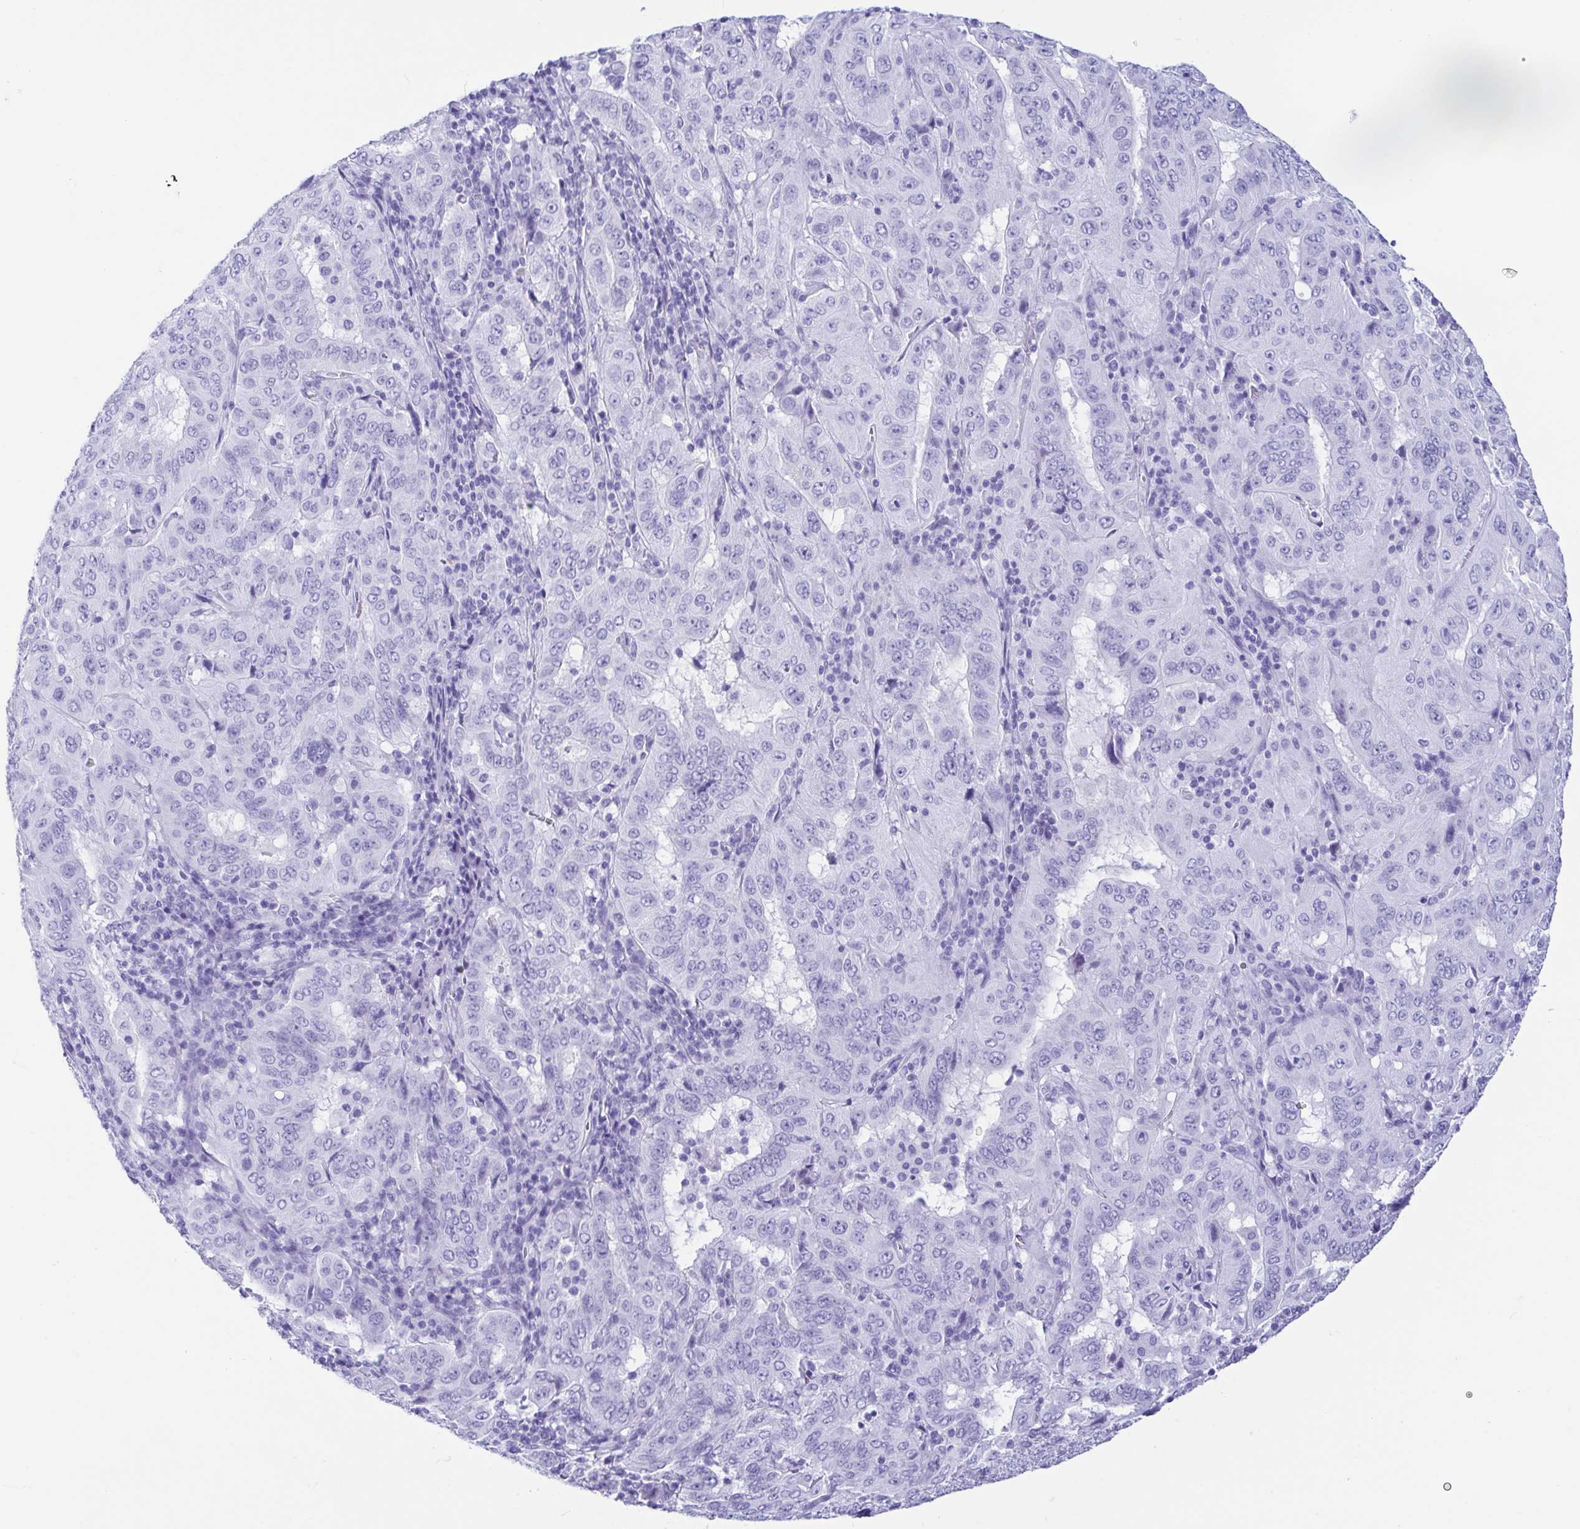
{"staining": {"intensity": "negative", "quantity": "none", "location": "none"}, "tissue": "pancreatic cancer", "cell_type": "Tumor cells", "image_type": "cancer", "snomed": [{"axis": "morphology", "description": "Adenocarcinoma, NOS"}, {"axis": "topography", "description": "Pancreas"}], "caption": "Pancreatic cancer (adenocarcinoma) was stained to show a protein in brown. There is no significant staining in tumor cells.", "gene": "GKN1", "patient": {"sex": "male", "age": 63}}